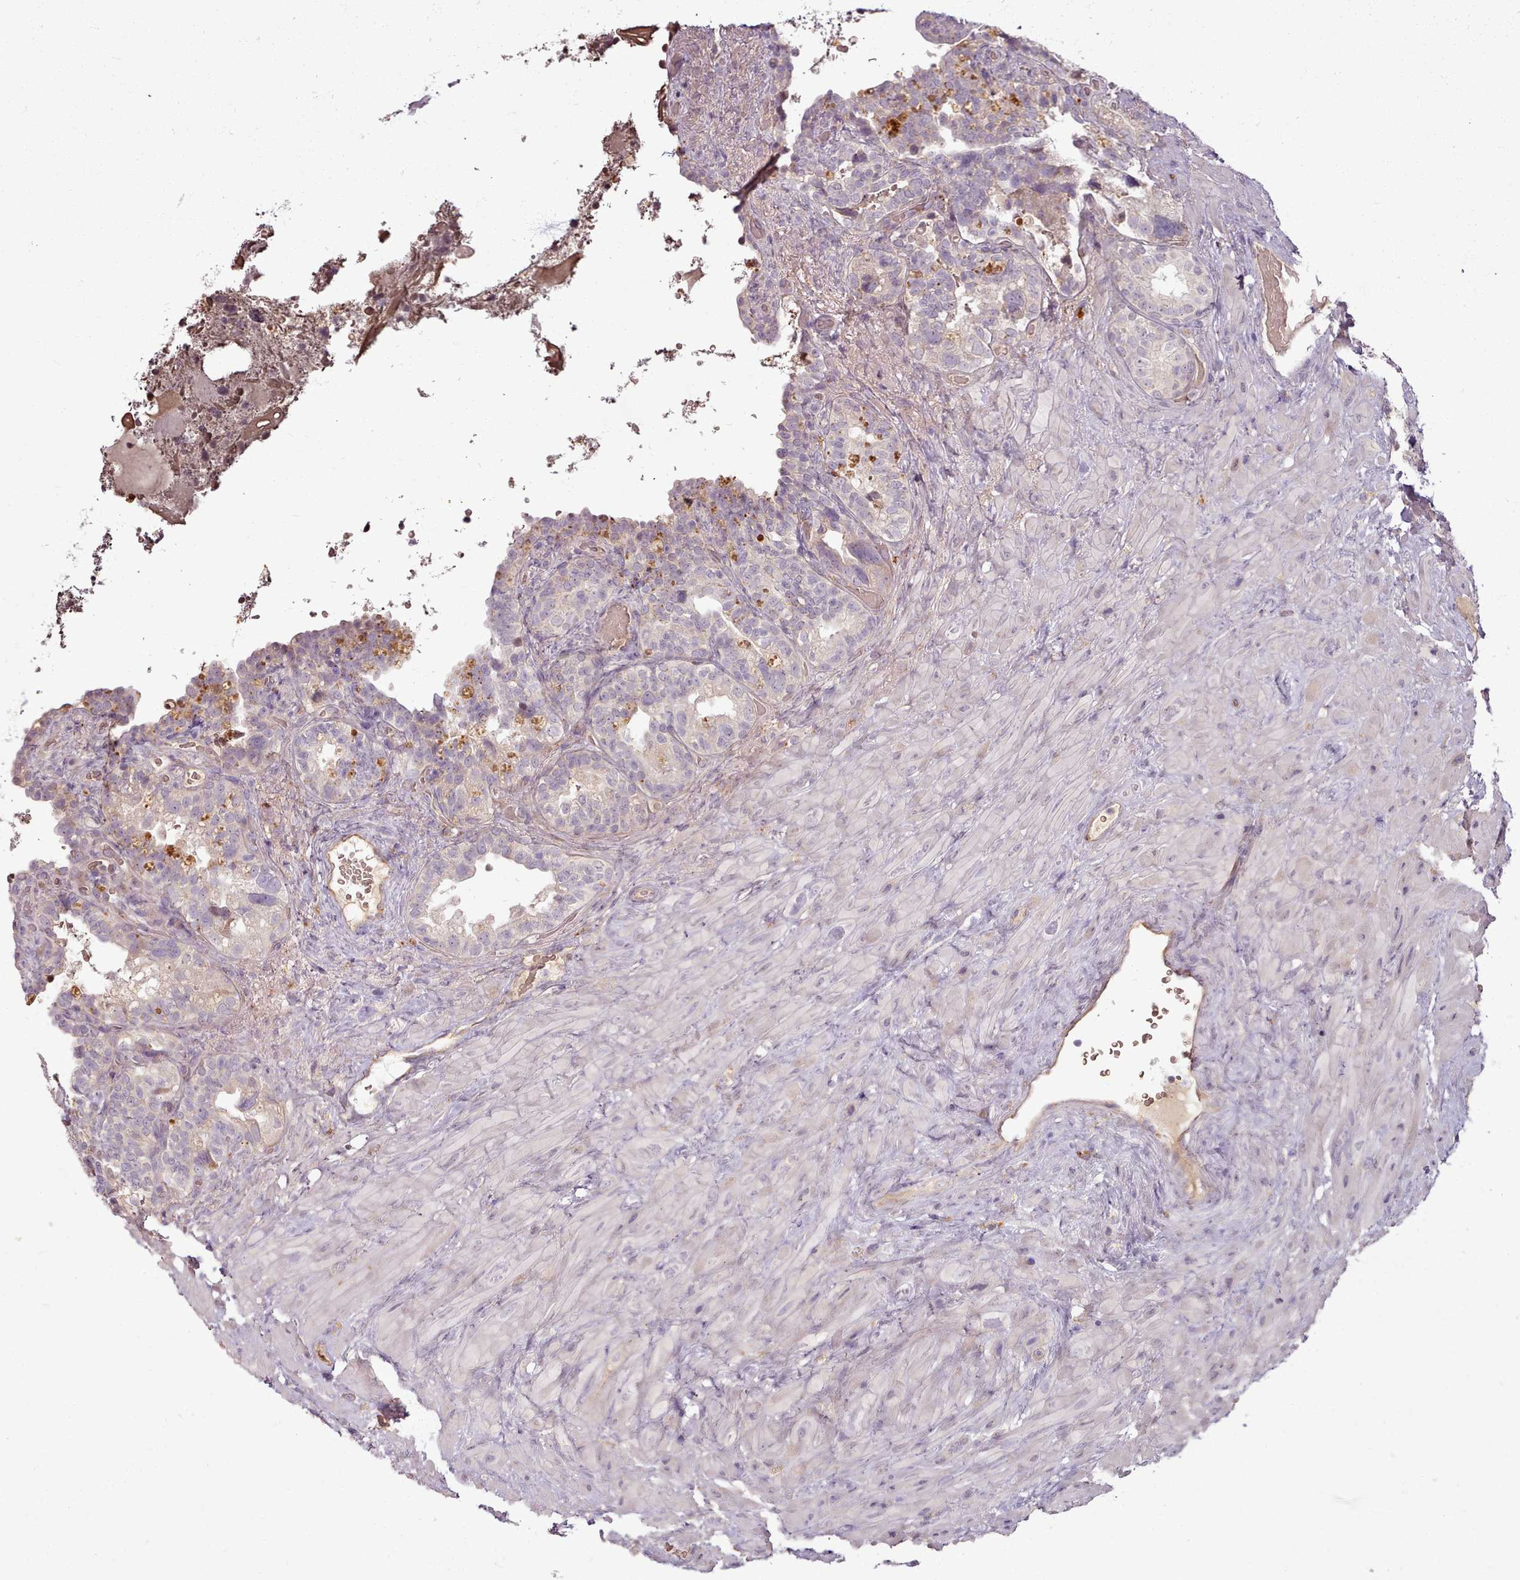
{"staining": {"intensity": "weak", "quantity": "<25%", "location": "nuclear"}, "tissue": "seminal vesicle", "cell_type": "Glandular cells", "image_type": "normal", "snomed": [{"axis": "morphology", "description": "Normal tissue, NOS"}, {"axis": "topography", "description": "Seminal veicle"}, {"axis": "topography", "description": "Peripheral nerve tissue"}], "caption": "This is an immunohistochemistry (IHC) image of normal human seminal vesicle. There is no expression in glandular cells.", "gene": "C1QTNF5", "patient": {"sex": "male", "age": 67}}